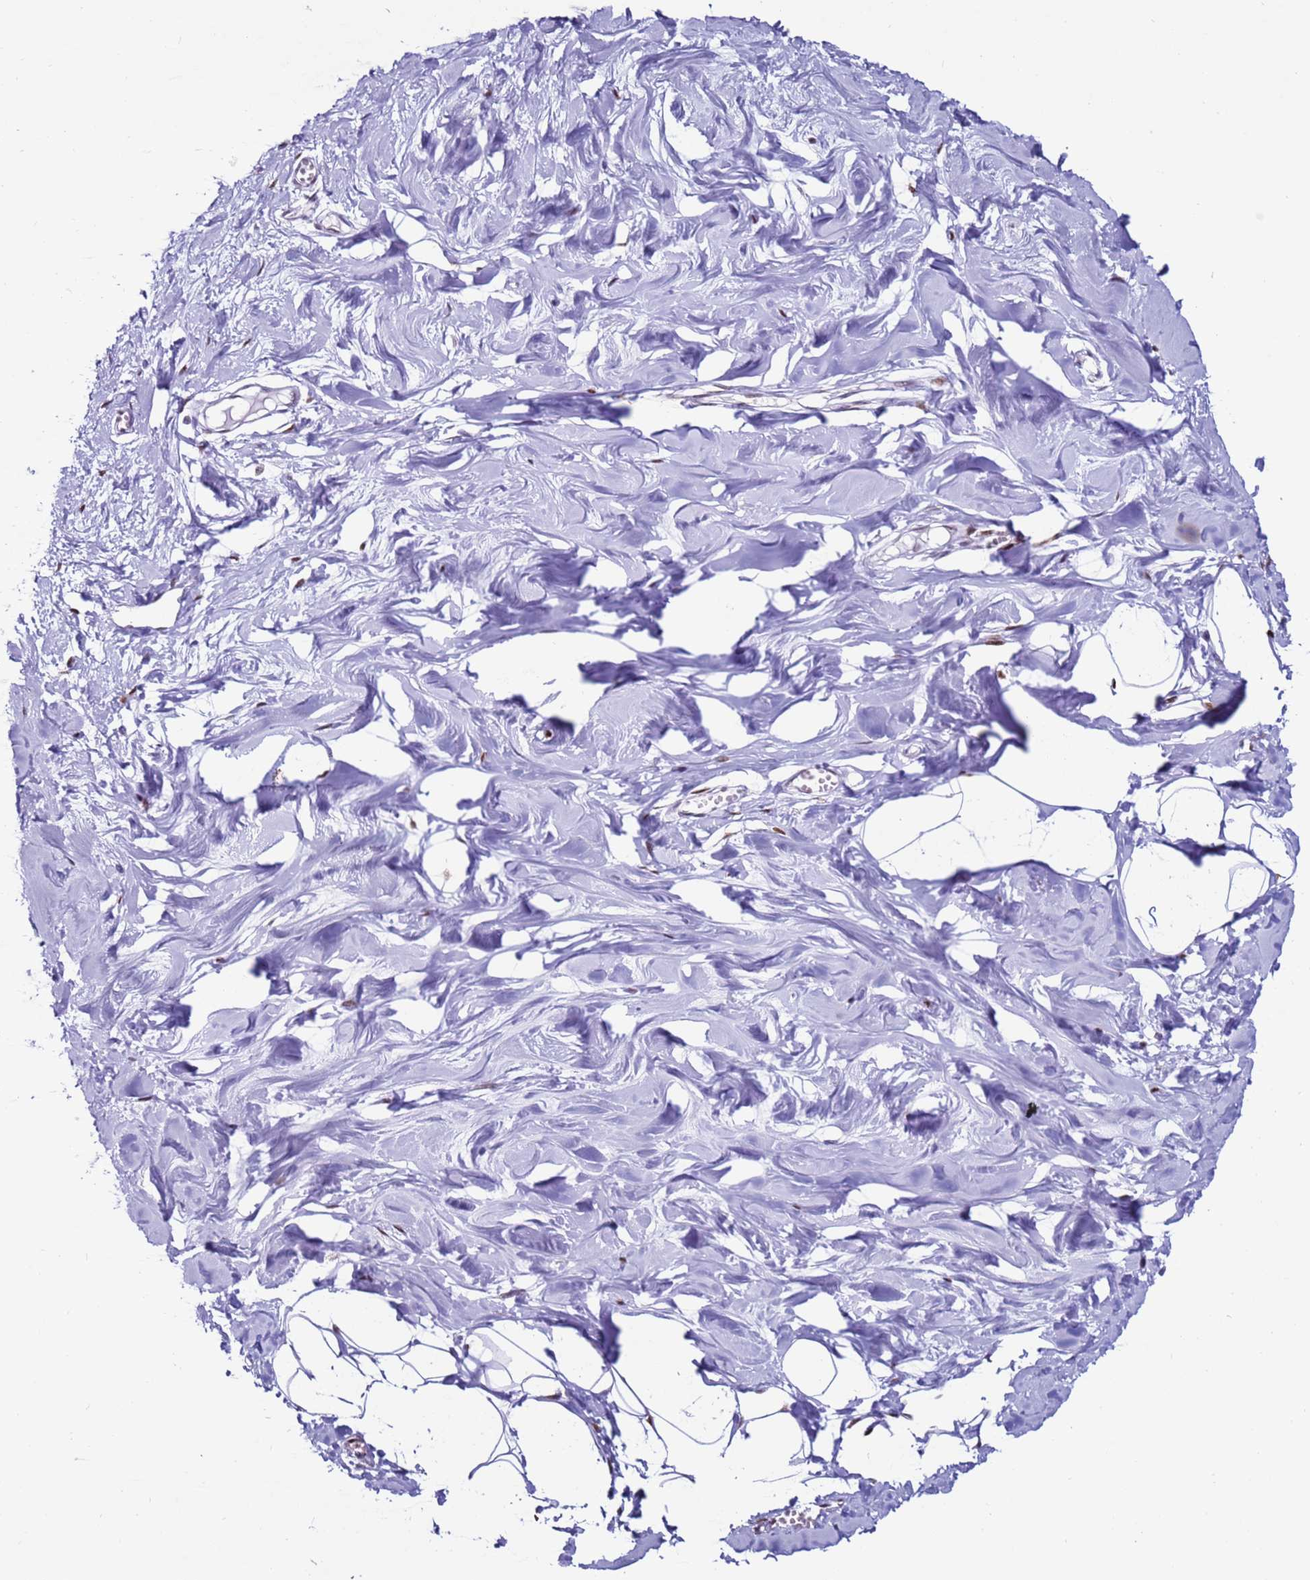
{"staining": {"intensity": "negative", "quantity": "none", "location": "none"}, "tissue": "breast", "cell_type": "Adipocytes", "image_type": "normal", "snomed": [{"axis": "morphology", "description": "Normal tissue, NOS"}, {"axis": "topography", "description": "Breast"}], "caption": "DAB (3,3'-diaminobenzidine) immunohistochemical staining of benign breast exhibits no significant staining in adipocytes. (DAB immunohistochemistry visualized using brightfield microscopy, high magnification).", "gene": "KPNA4", "patient": {"sex": "female", "age": 27}}